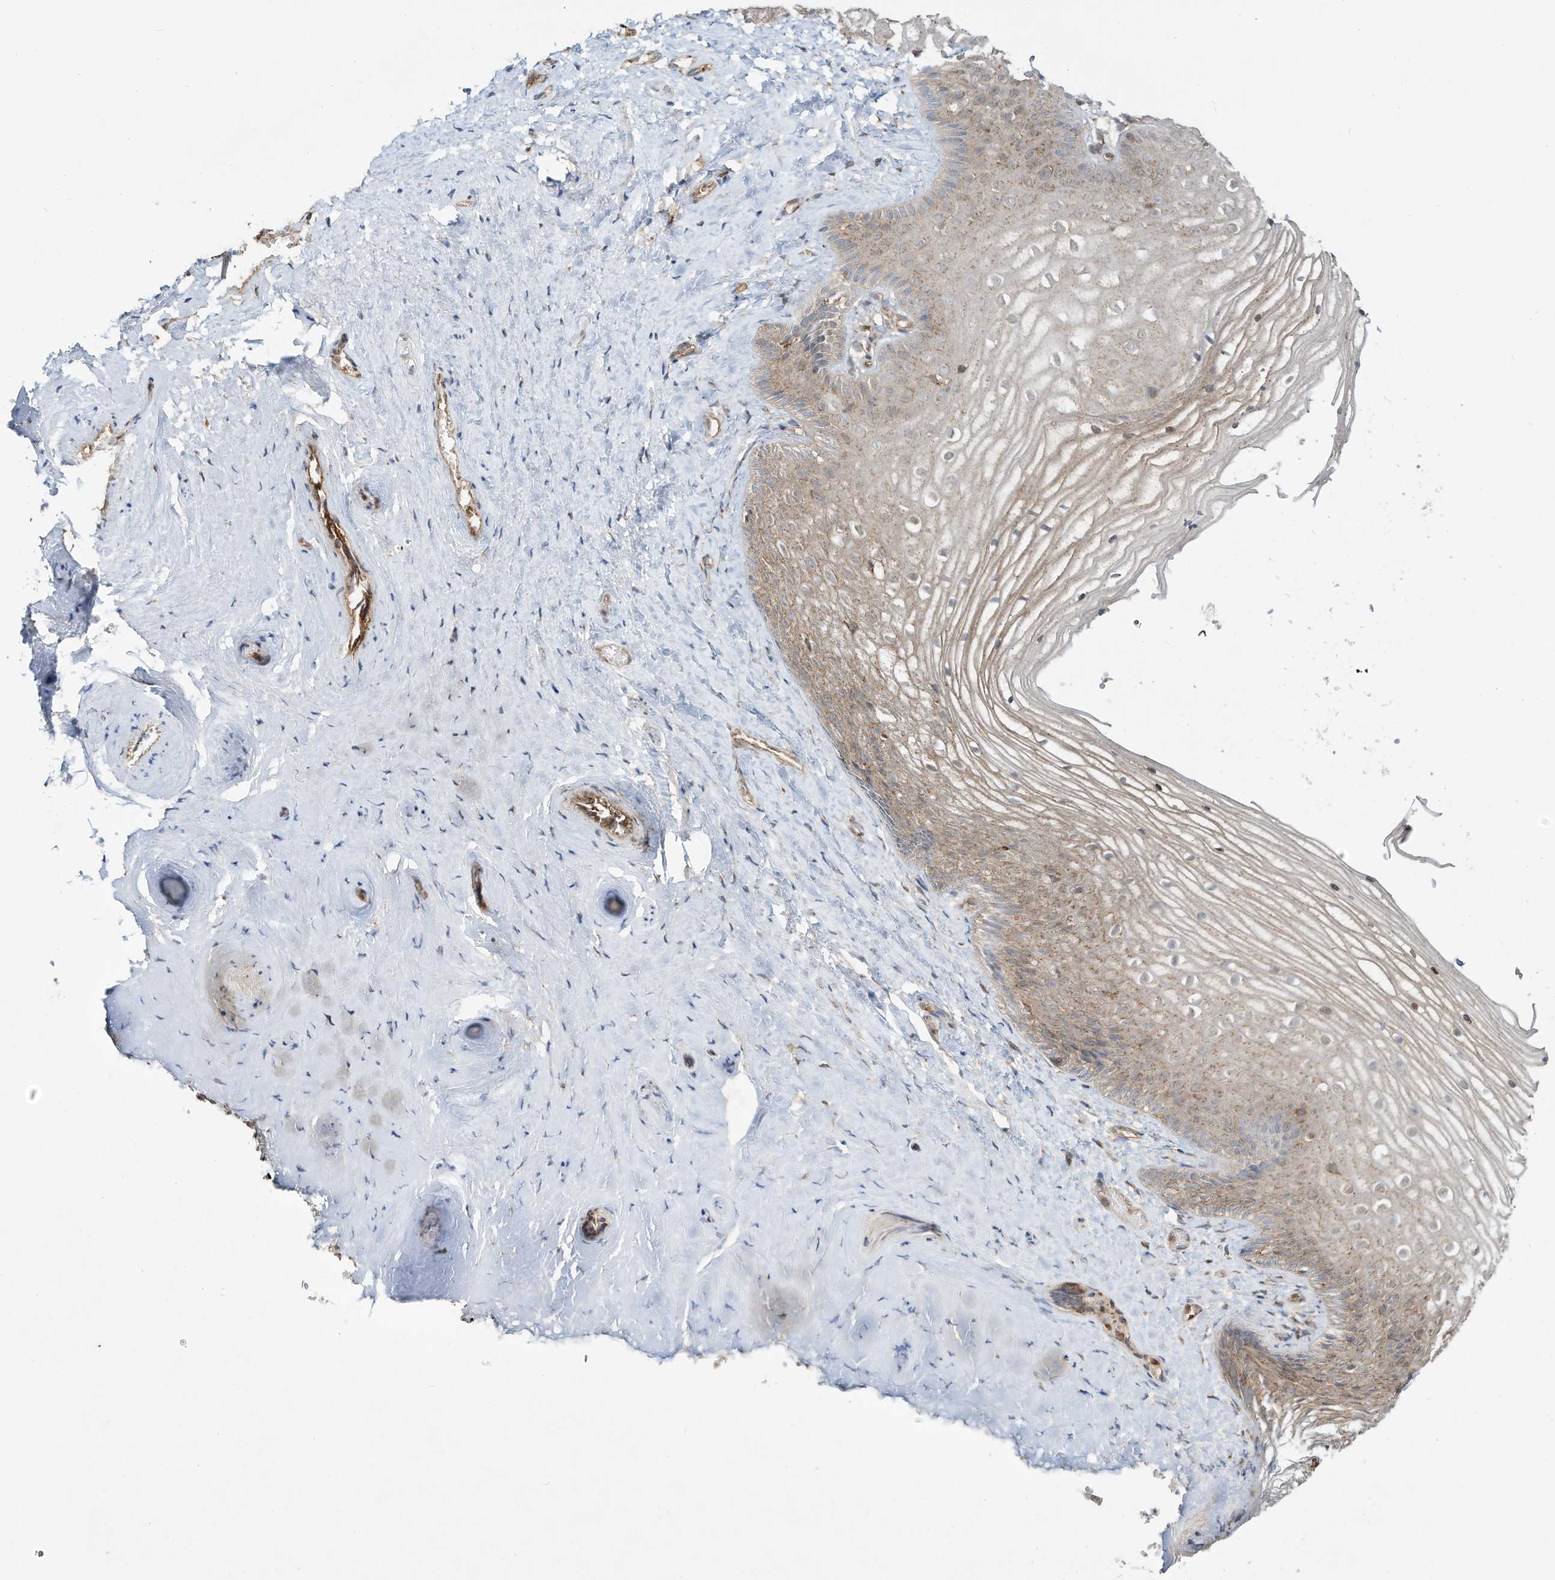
{"staining": {"intensity": "moderate", "quantity": ">75%", "location": "cytoplasmic/membranous"}, "tissue": "vagina", "cell_type": "Squamous epithelial cells", "image_type": "normal", "snomed": [{"axis": "morphology", "description": "Normal tissue, NOS"}, {"axis": "topography", "description": "Vagina"}, {"axis": "topography", "description": "Cervix"}], "caption": "Protein expression analysis of normal human vagina reveals moderate cytoplasmic/membranous expression in approximately >75% of squamous epithelial cells.", "gene": "CUX1", "patient": {"sex": "female", "age": 40}}